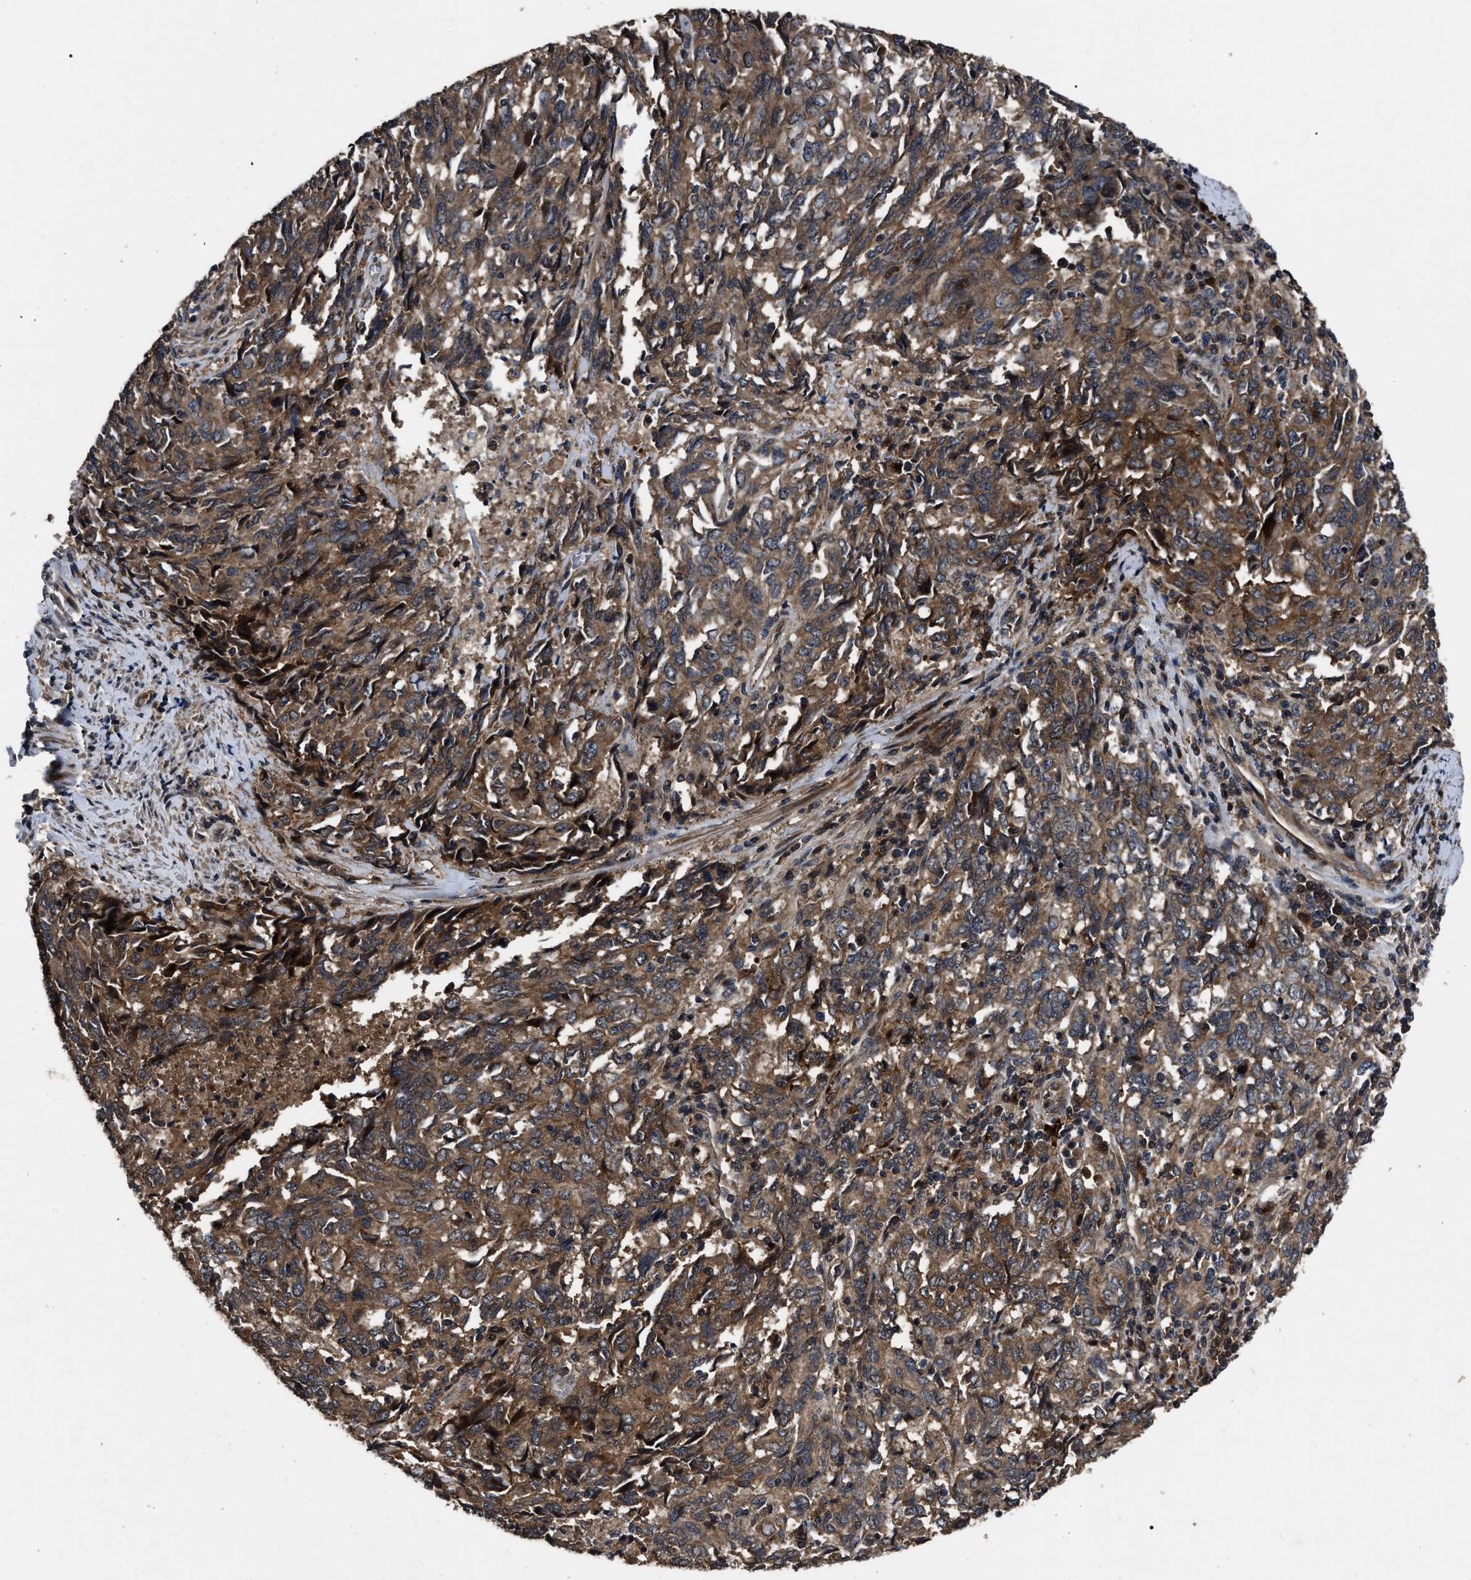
{"staining": {"intensity": "moderate", "quantity": ">75%", "location": "cytoplasmic/membranous"}, "tissue": "endometrial cancer", "cell_type": "Tumor cells", "image_type": "cancer", "snomed": [{"axis": "morphology", "description": "Adenocarcinoma, NOS"}, {"axis": "topography", "description": "Endometrium"}], "caption": "A high-resolution histopathology image shows immunohistochemistry (IHC) staining of endometrial cancer (adenocarcinoma), which displays moderate cytoplasmic/membranous expression in about >75% of tumor cells. Nuclei are stained in blue.", "gene": "PPWD1", "patient": {"sex": "female", "age": 80}}